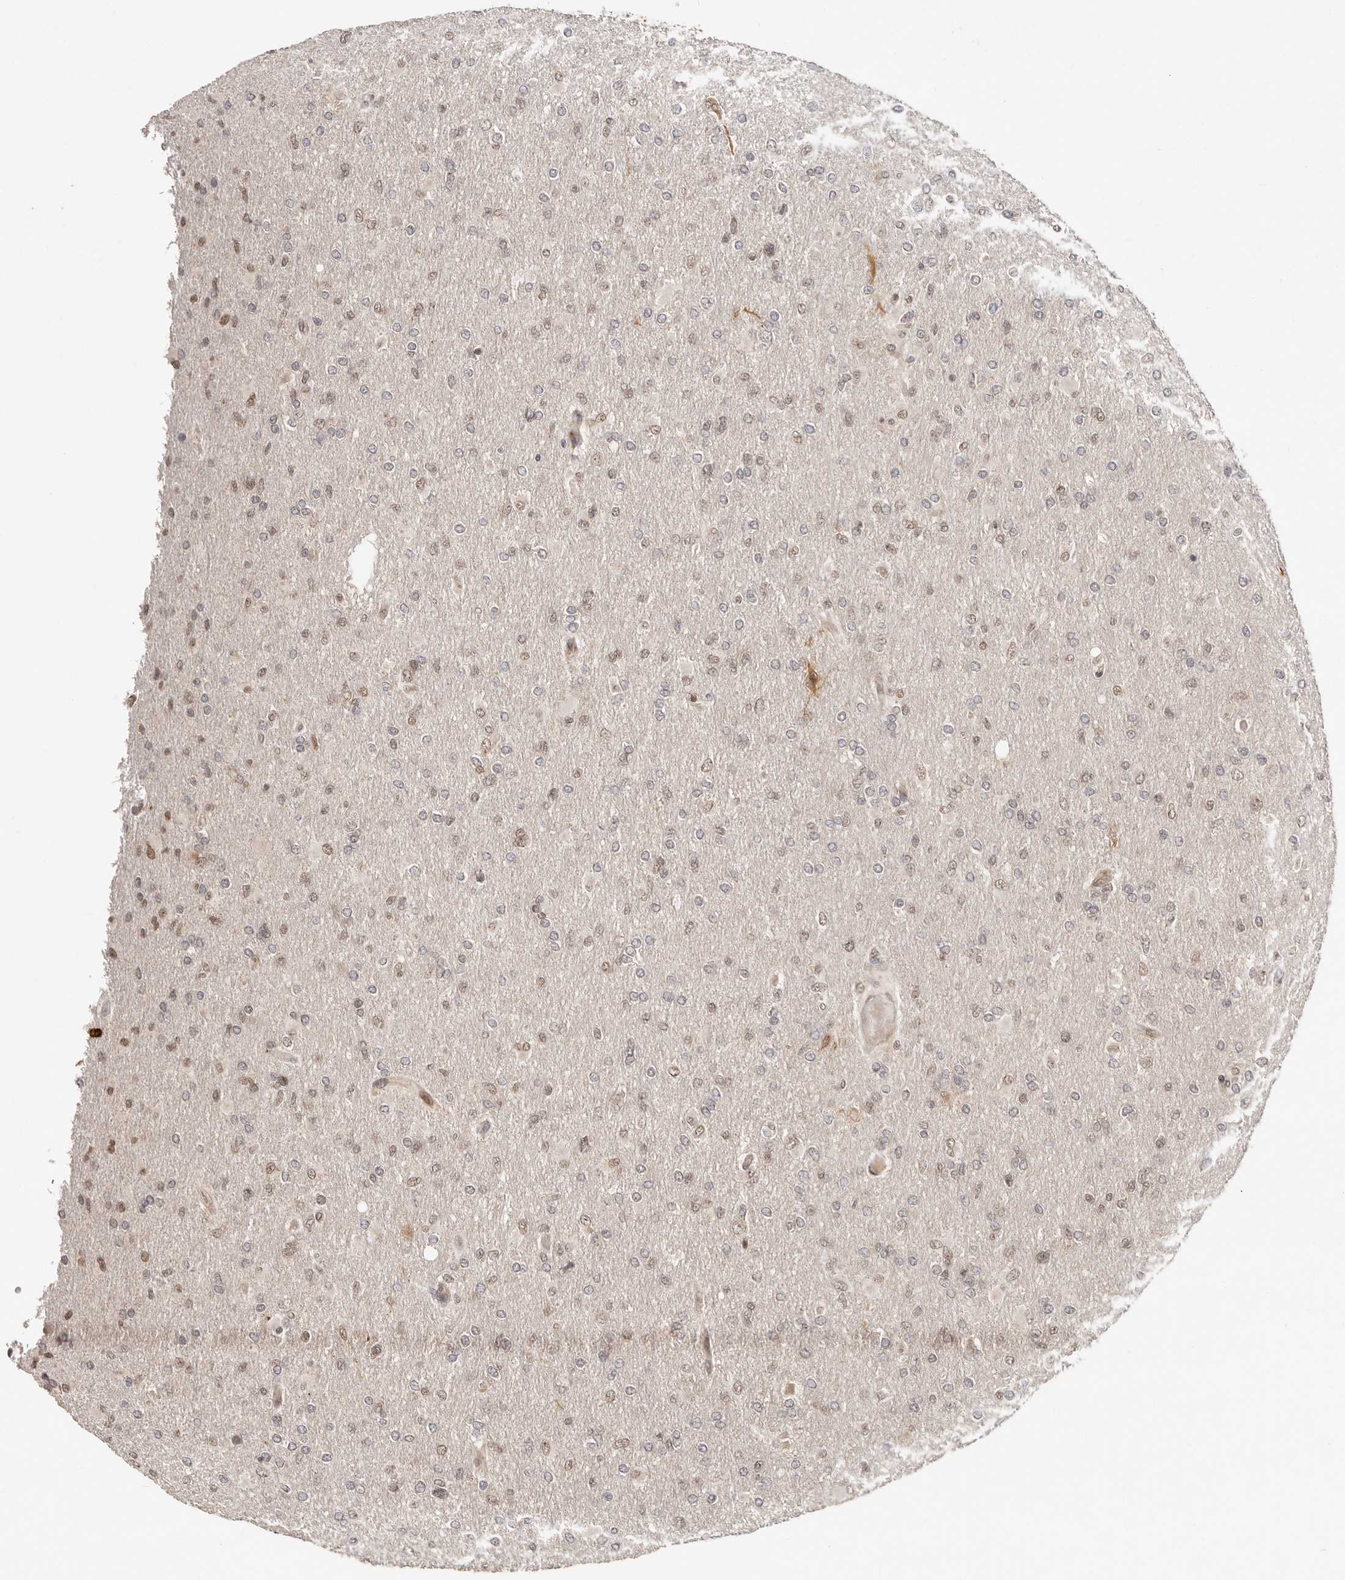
{"staining": {"intensity": "weak", "quantity": "25%-75%", "location": "nuclear"}, "tissue": "glioma", "cell_type": "Tumor cells", "image_type": "cancer", "snomed": [{"axis": "morphology", "description": "Glioma, malignant, High grade"}, {"axis": "topography", "description": "Cerebral cortex"}], "caption": "DAB (3,3'-diaminobenzidine) immunohistochemical staining of malignant glioma (high-grade) demonstrates weak nuclear protein expression in approximately 25%-75% of tumor cells. The protein is shown in brown color, while the nuclei are stained blue.", "gene": "SRCAP", "patient": {"sex": "female", "age": 36}}